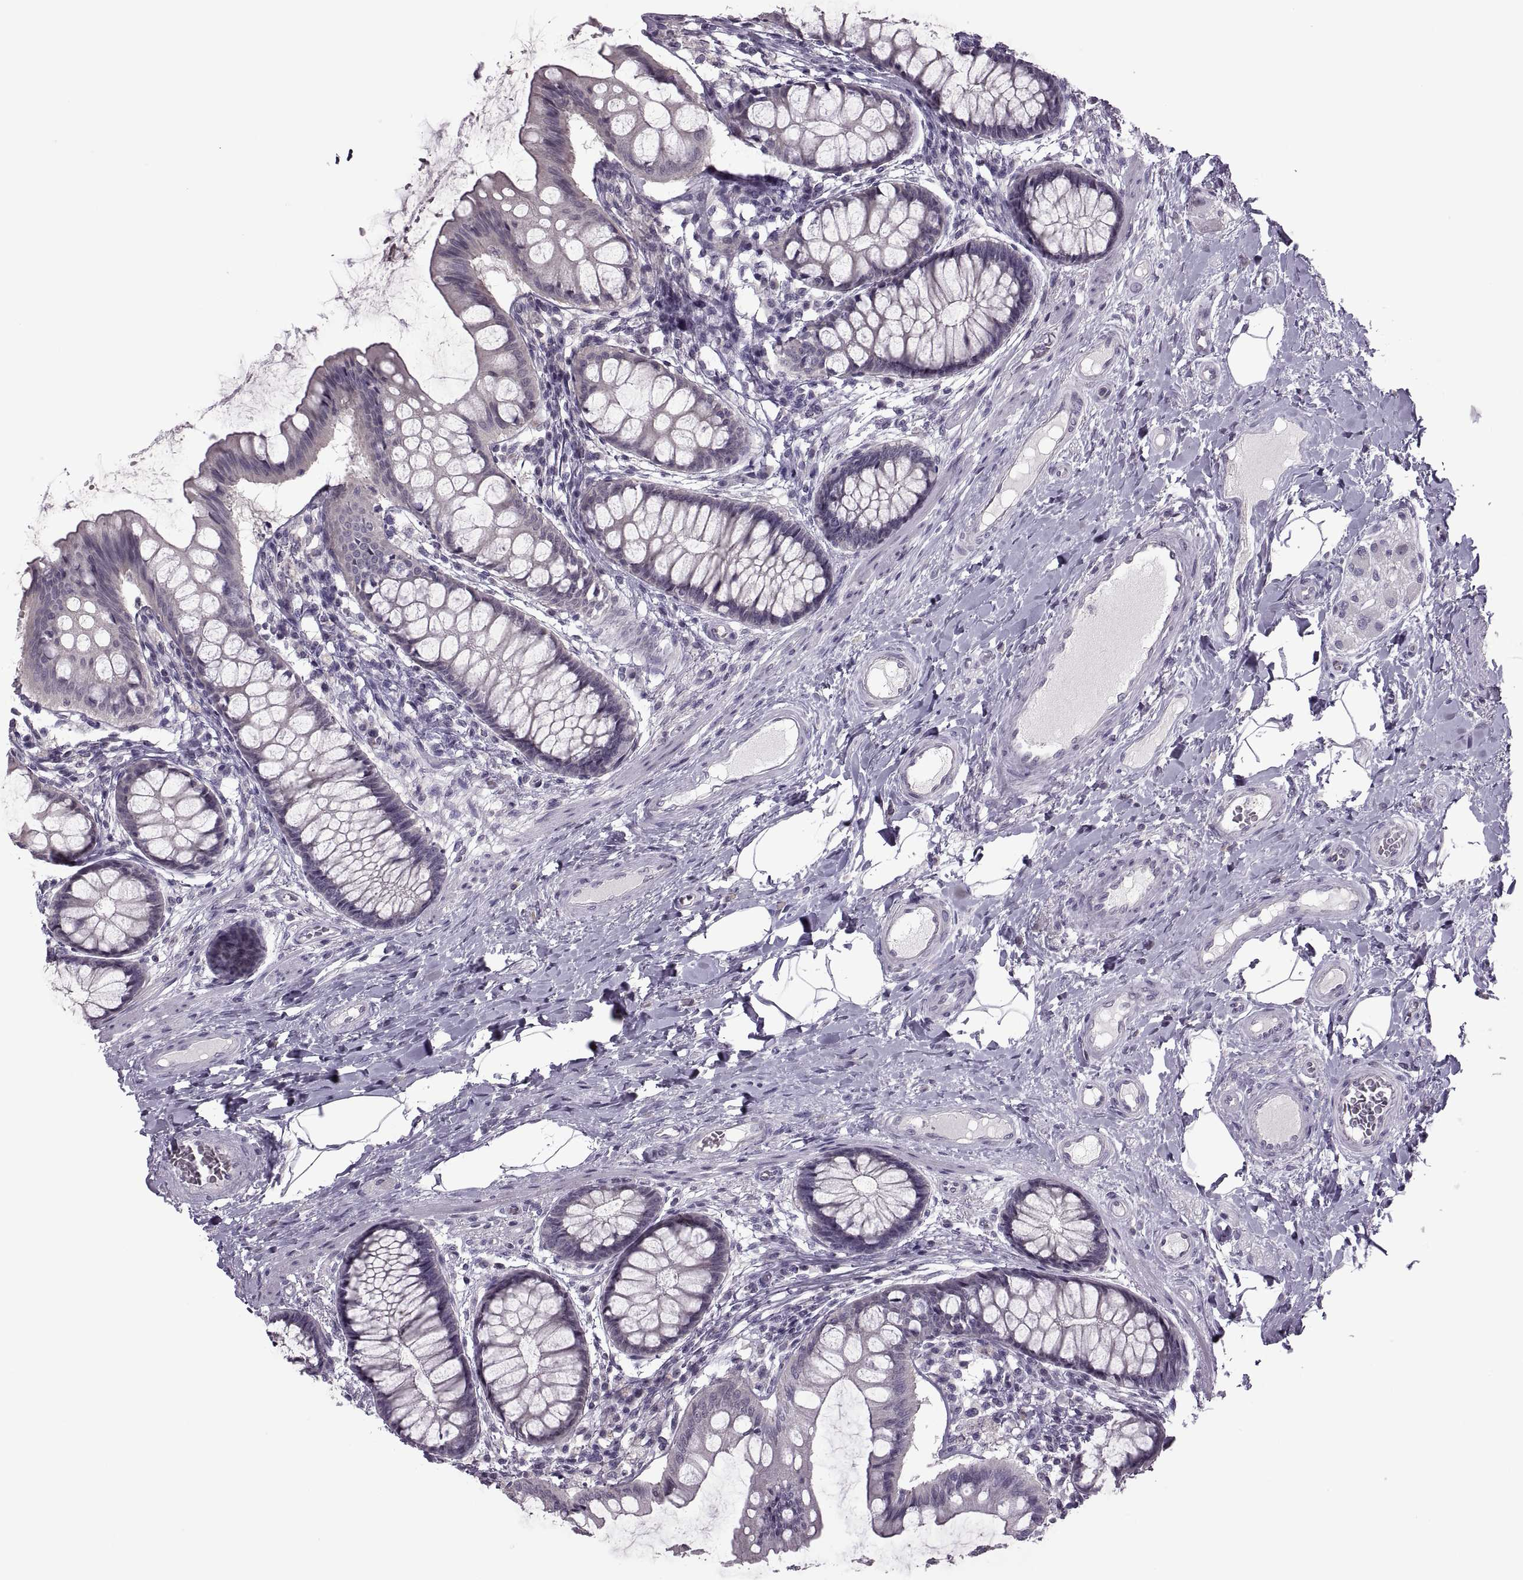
{"staining": {"intensity": "negative", "quantity": "none", "location": "none"}, "tissue": "colon", "cell_type": "Endothelial cells", "image_type": "normal", "snomed": [{"axis": "morphology", "description": "Normal tissue, NOS"}, {"axis": "topography", "description": "Colon"}], "caption": "This is an immunohistochemistry photomicrograph of normal colon. There is no positivity in endothelial cells.", "gene": "MGAT4D", "patient": {"sex": "female", "age": 65}}